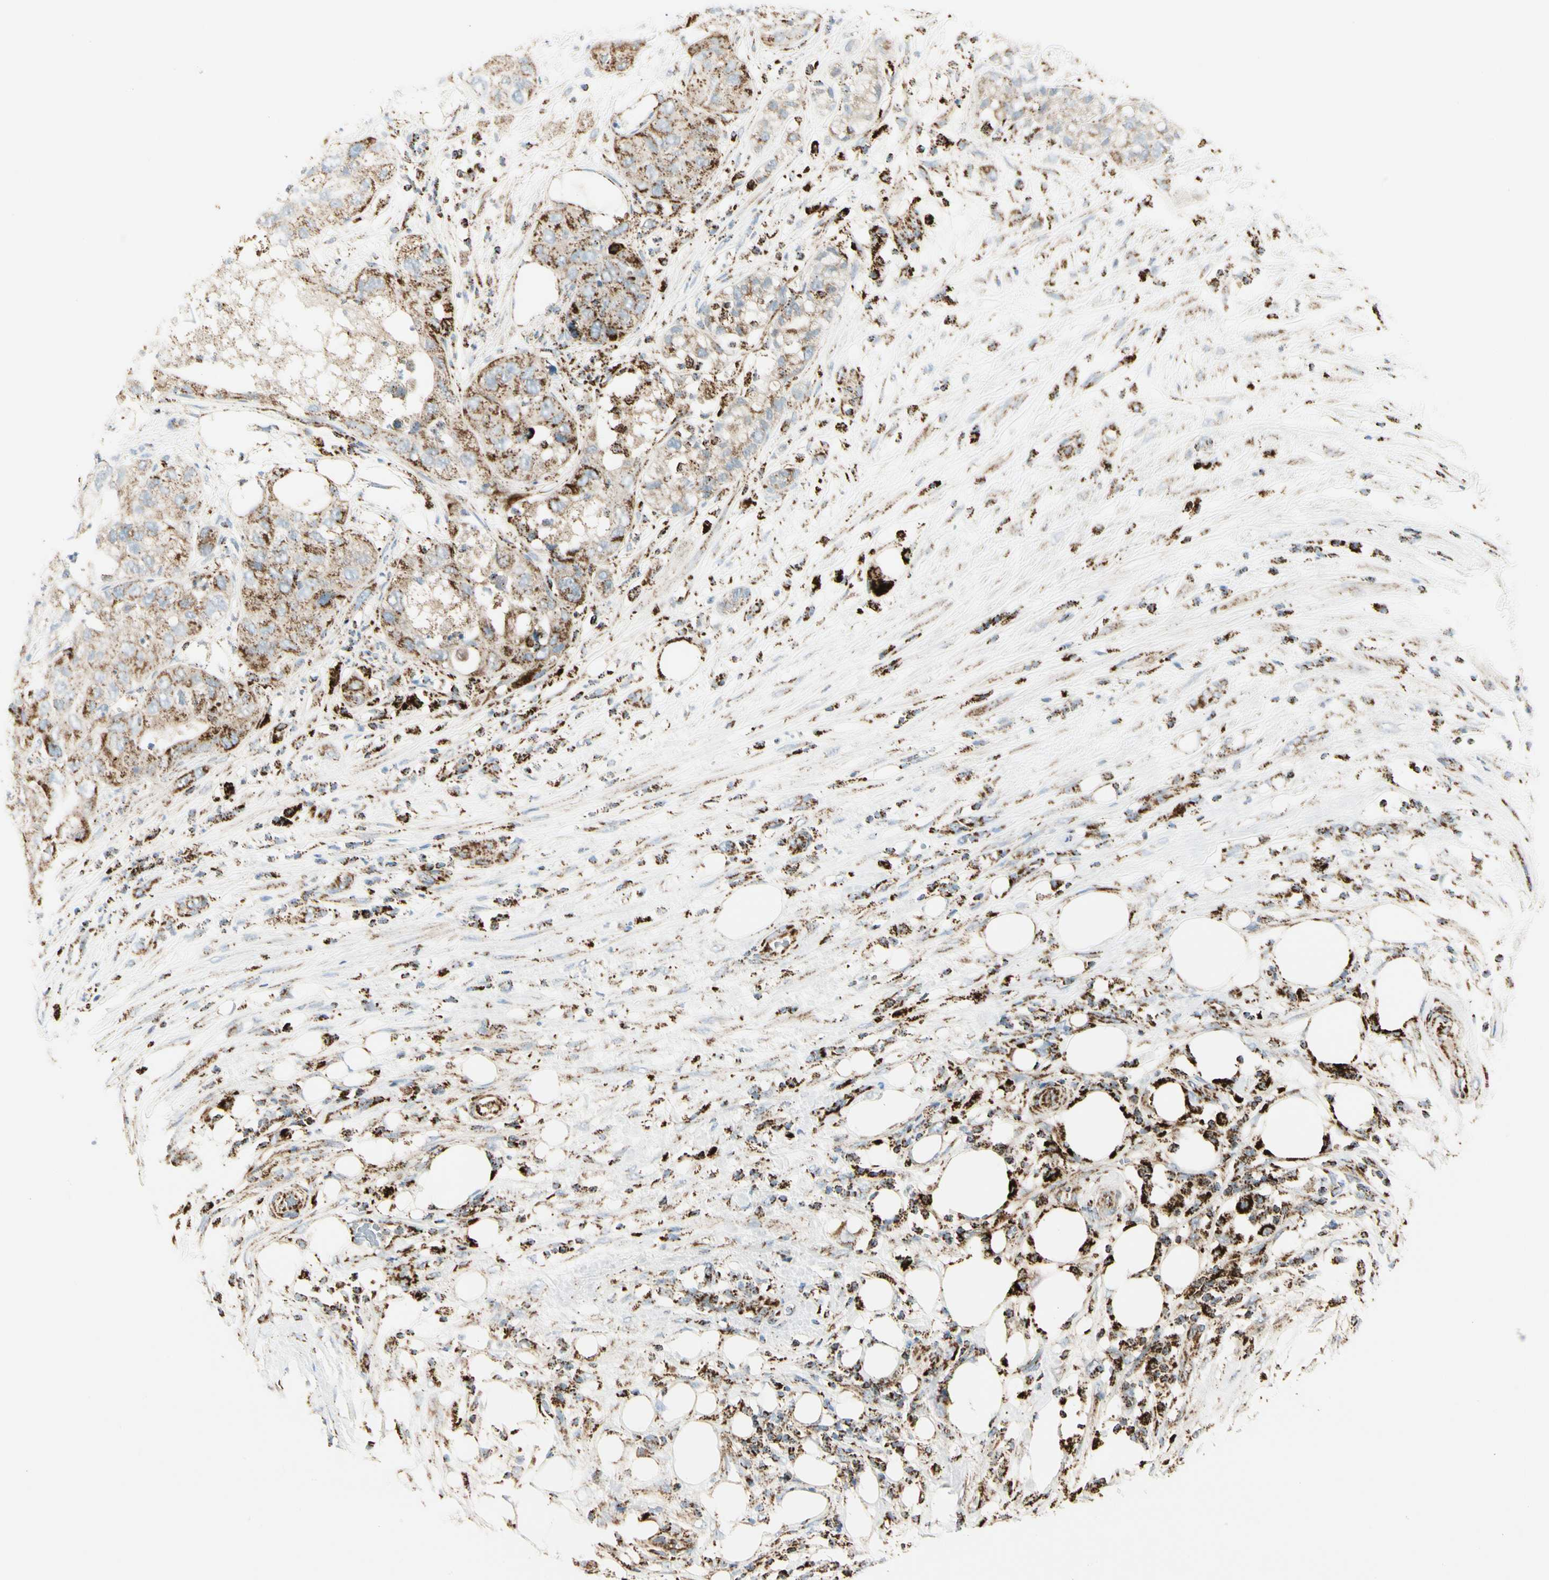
{"staining": {"intensity": "moderate", "quantity": "25%-75%", "location": "cytoplasmic/membranous"}, "tissue": "pancreatic cancer", "cell_type": "Tumor cells", "image_type": "cancer", "snomed": [{"axis": "morphology", "description": "Adenocarcinoma, NOS"}, {"axis": "topography", "description": "Pancreas"}], "caption": "Pancreatic cancer (adenocarcinoma) stained for a protein demonstrates moderate cytoplasmic/membranous positivity in tumor cells.", "gene": "ME2", "patient": {"sex": "female", "age": 78}}